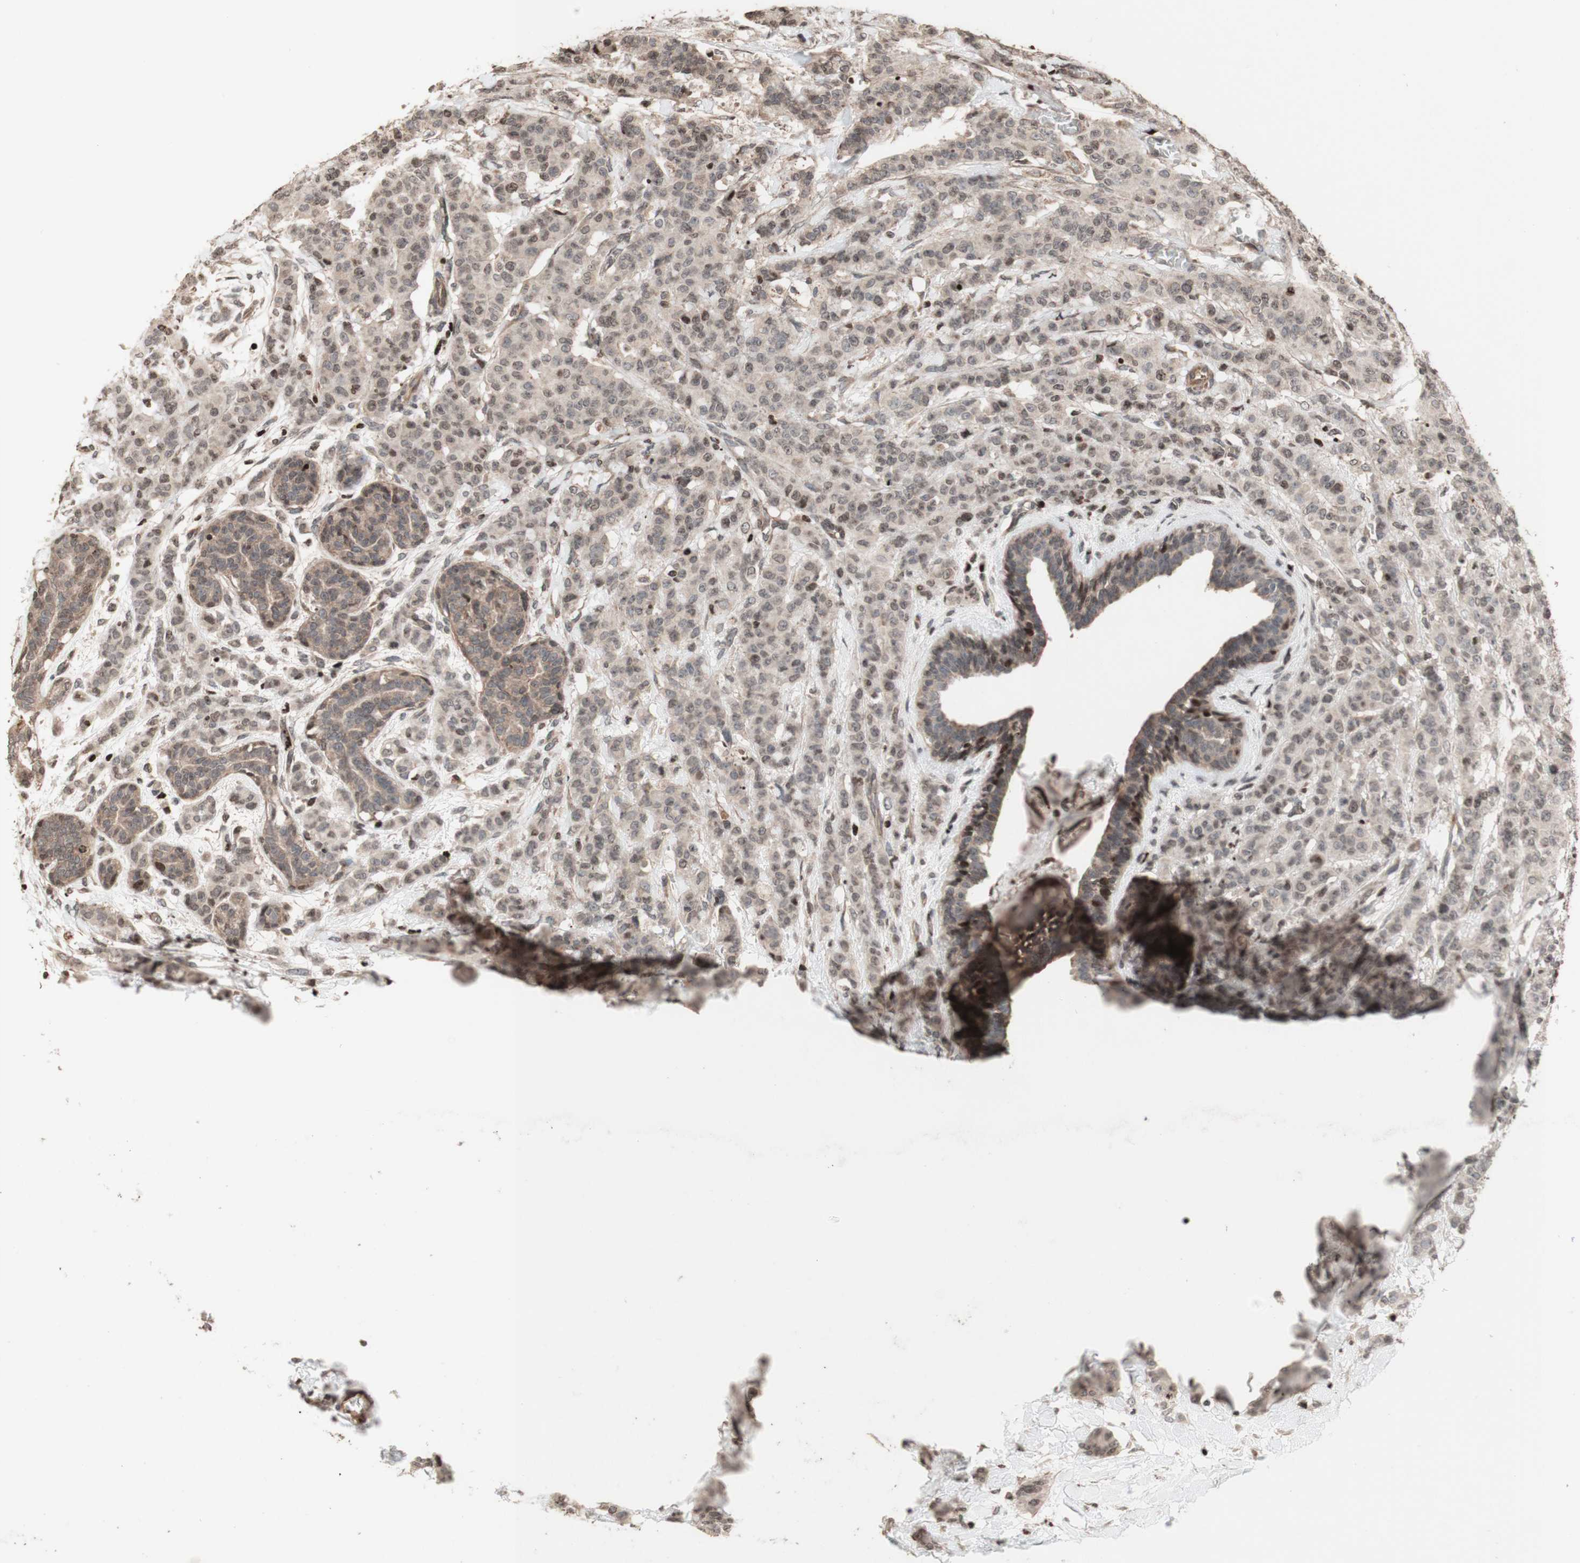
{"staining": {"intensity": "weak", "quantity": "<25%", "location": "cytoplasmic/membranous"}, "tissue": "breast cancer", "cell_type": "Tumor cells", "image_type": "cancer", "snomed": [{"axis": "morphology", "description": "Normal tissue, NOS"}, {"axis": "morphology", "description": "Duct carcinoma"}, {"axis": "topography", "description": "Breast"}], "caption": "High magnification brightfield microscopy of intraductal carcinoma (breast) stained with DAB (brown) and counterstained with hematoxylin (blue): tumor cells show no significant positivity.", "gene": "POLA1", "patient": {"sex": "female", "age": 40}}